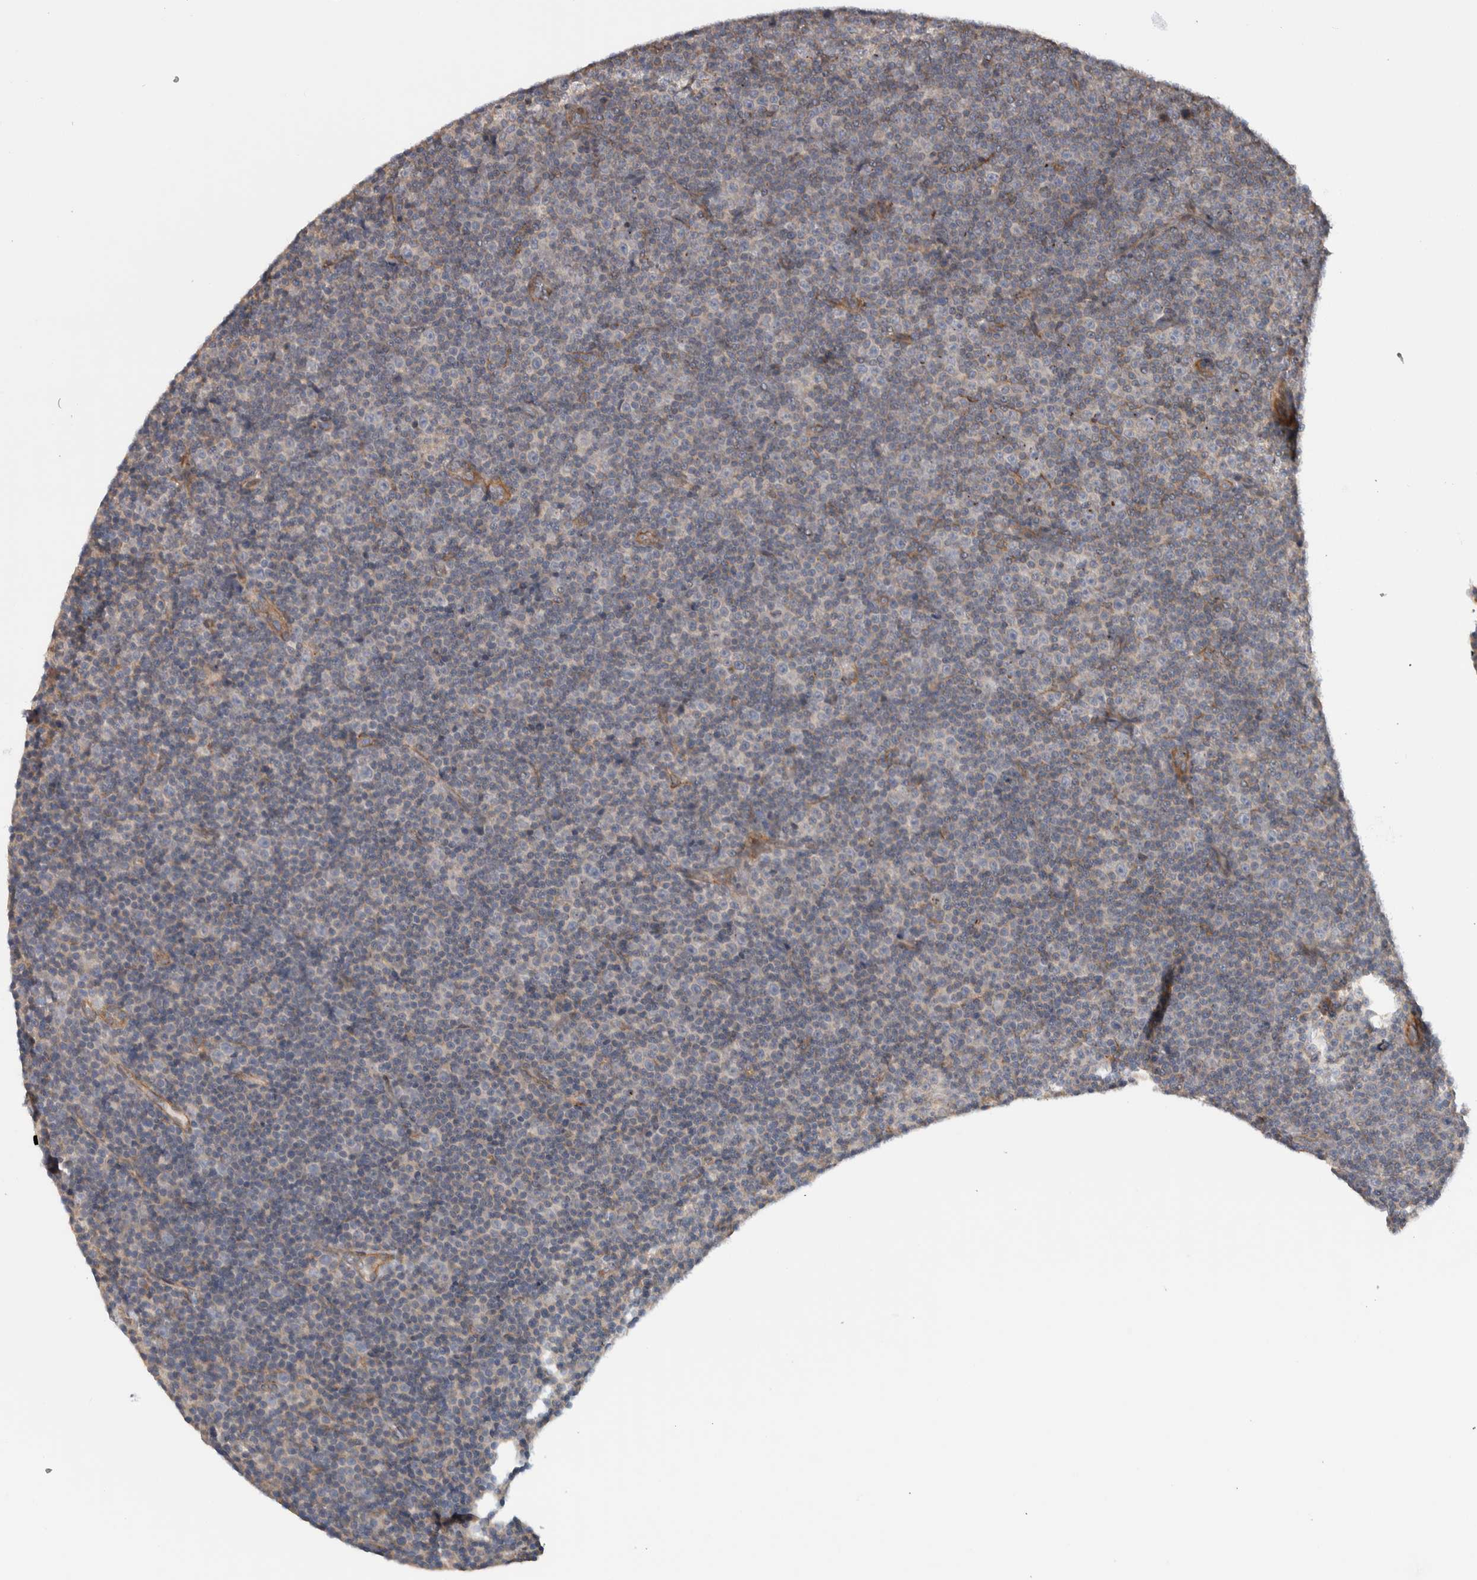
{"staining": {"intensity": "negative", "quantity": "none", "location": "none"}, "tissue": "lymphoma", "cell_type": "Tumor cells", "image_type": "cancer", "snomed": [{"axis": "morphology", "description": "Malignant lymphoma, non-Hodgkin's type, Low grade"}, {"axis": "topography", "description": "Lymph node"}], "caption": "This image is of low-grade malignant lymphoma, non-Hodgkin's type stained with IHC to label a protein in brown with the nuclei are counter-stained blue. There is no expression in tumor cells.", "gene": "CHMP4C", "patient": {"sex": "female", "age": 67}}